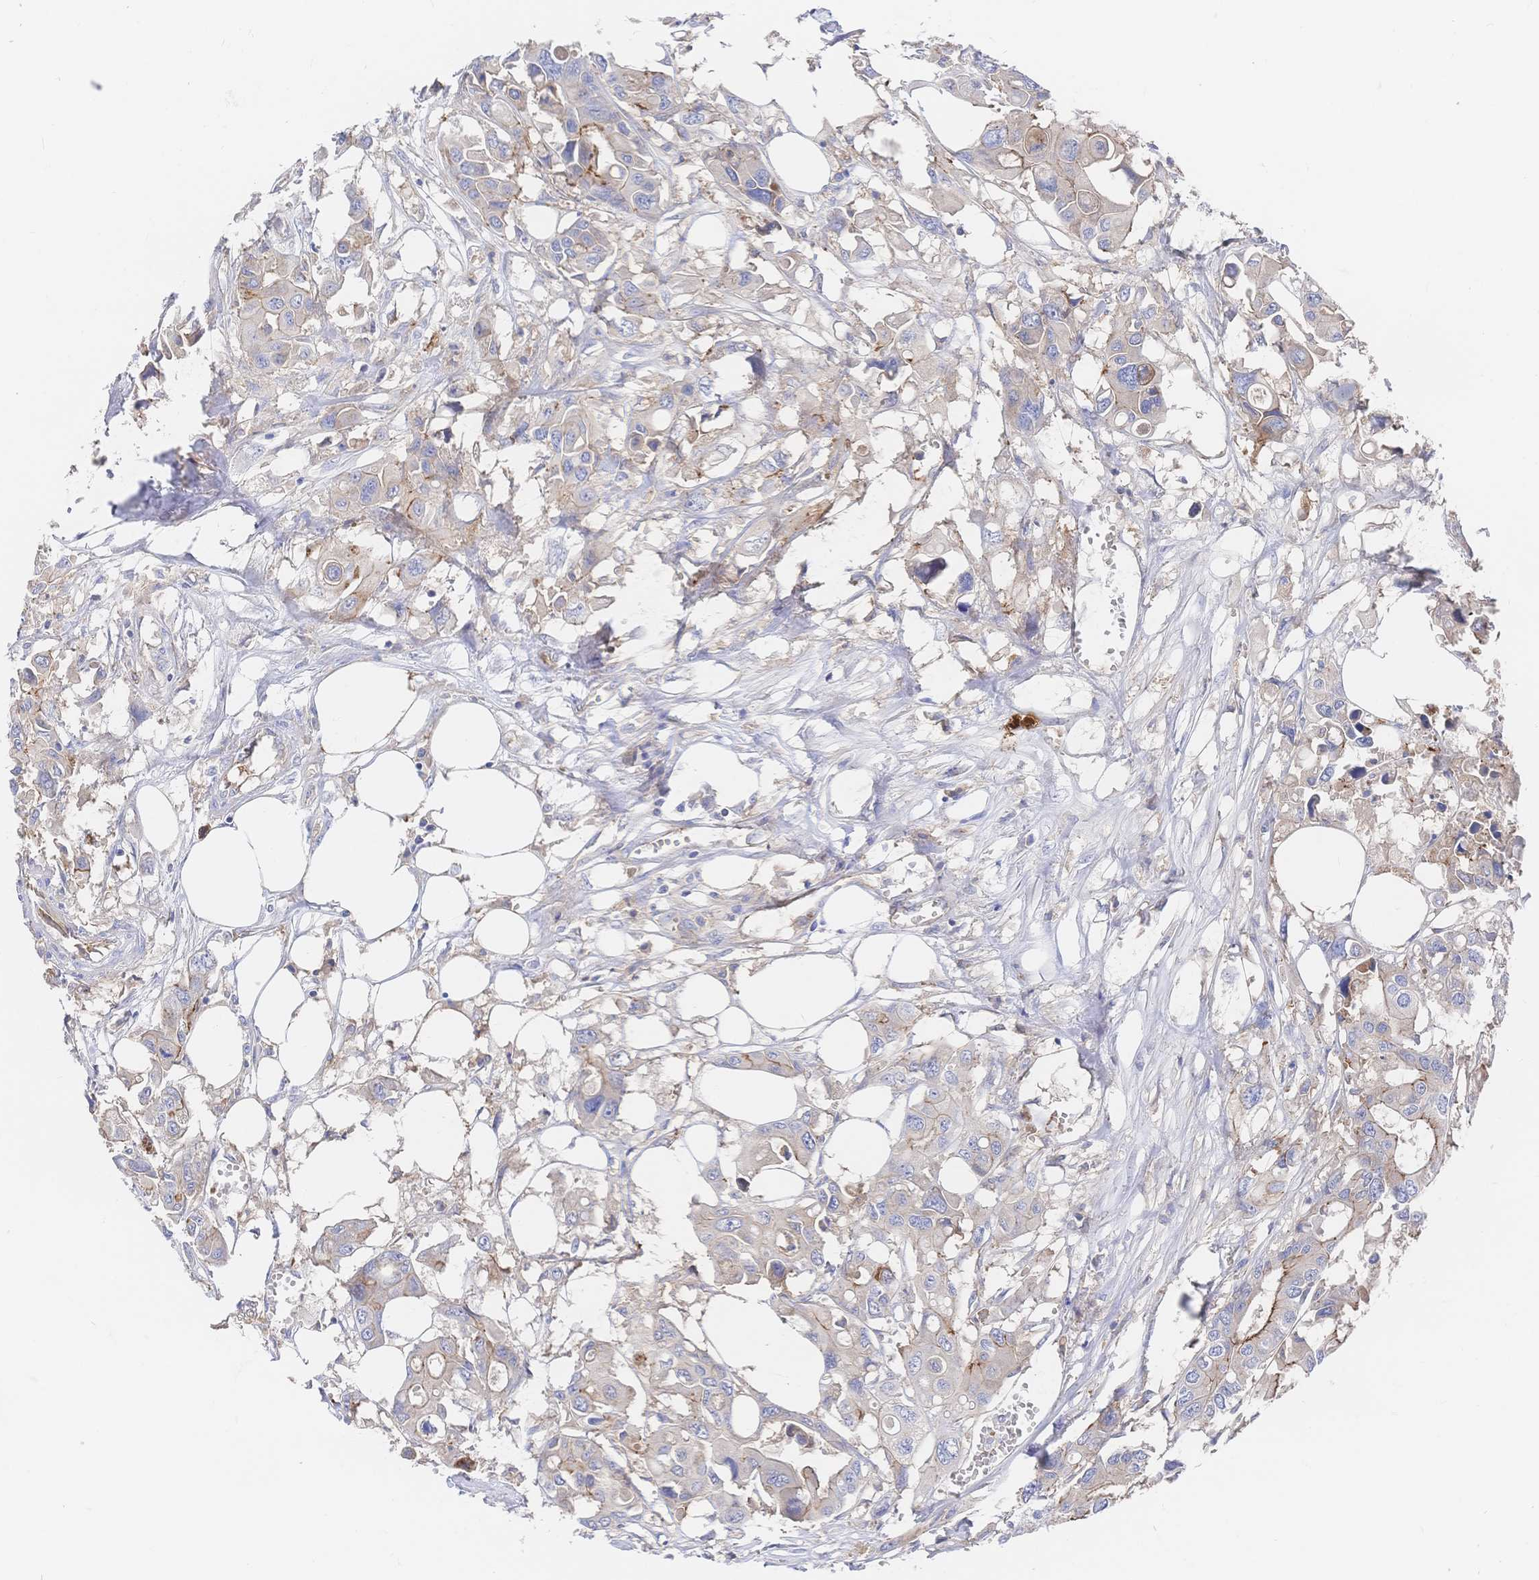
{"staining": {"intensity": "moderate", "quantity": "<25%", "location": "cytoplasmic/membranous"}, "tissue": "colorectal cancer", "cell_type": "Tumor cells", "image_type": "cancer", "snomed": [{"axis": "morphology", "description": "Adenocarcinoma, NOS"}, {"axis": "topography", "description": "Colon"}], "caption": "Immunohistochemical staining of colorectal cancer exhibits low levels of moderate cytoplasmic/membranous expression in about <25% of tumor cells.", "gene": "F11R", "patient": {"sex": "male", "age": 77}}